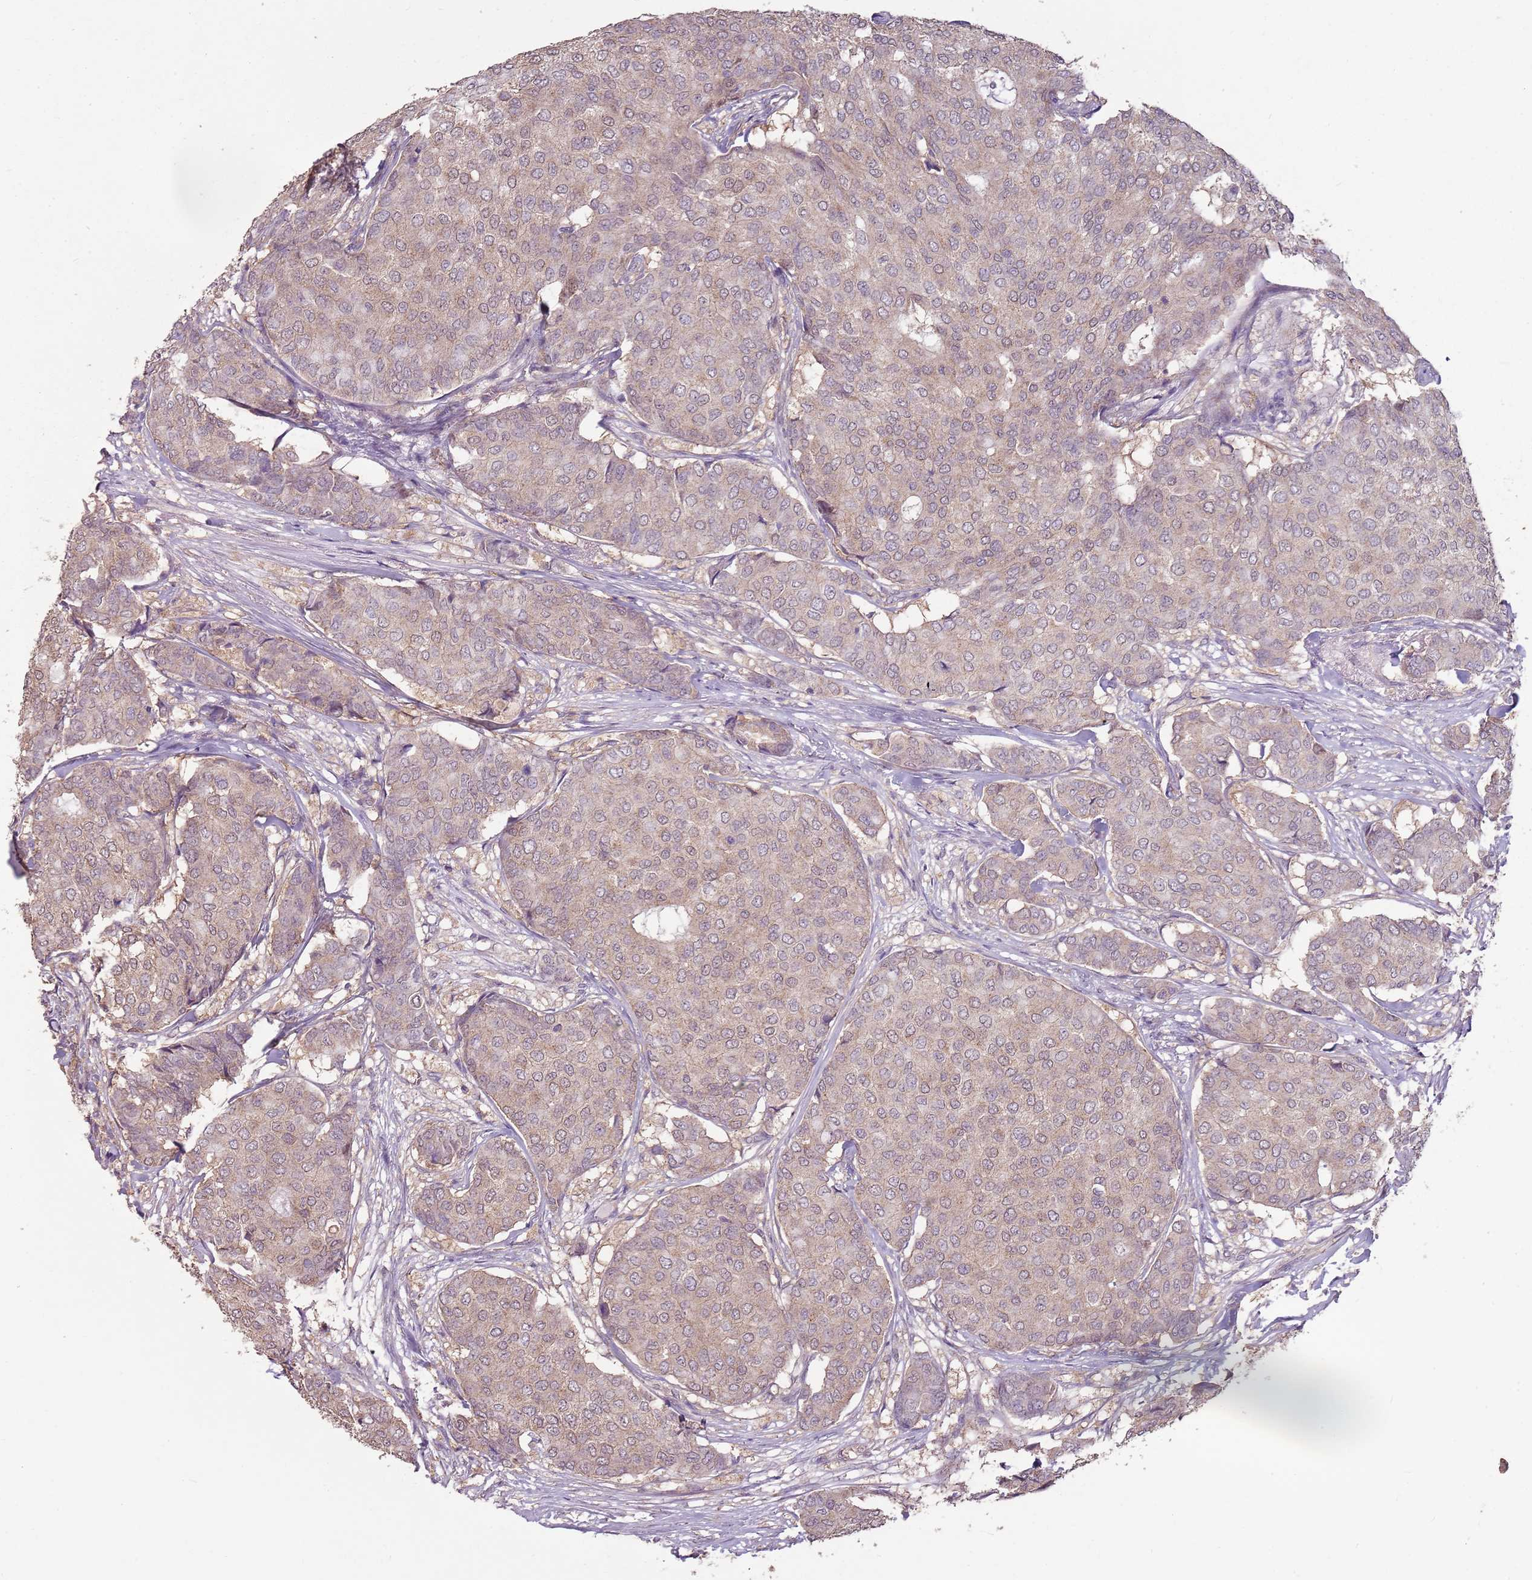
{"staining": {"intensity": "weak", "quantity": "25%-75%", "location": "cytoplasmic/membranous"}, "tissue": "breast cancer", "cell_type": "Tumor cells", "image_type": "cancer", "snomed": [{"axis": "morphology", "description": "Duct carcinoma"}, {"axis": "topography", "description": "Breast"}], "caption": "Tumor cells demonstrate low levels of weak cytoplasmic/membranous staining in about 25%-75% of cells in breast cancer (infiltrating ductal carcinoma).", "gene": "TEKT4", "patient": {"sex": "female", "age": 75}}